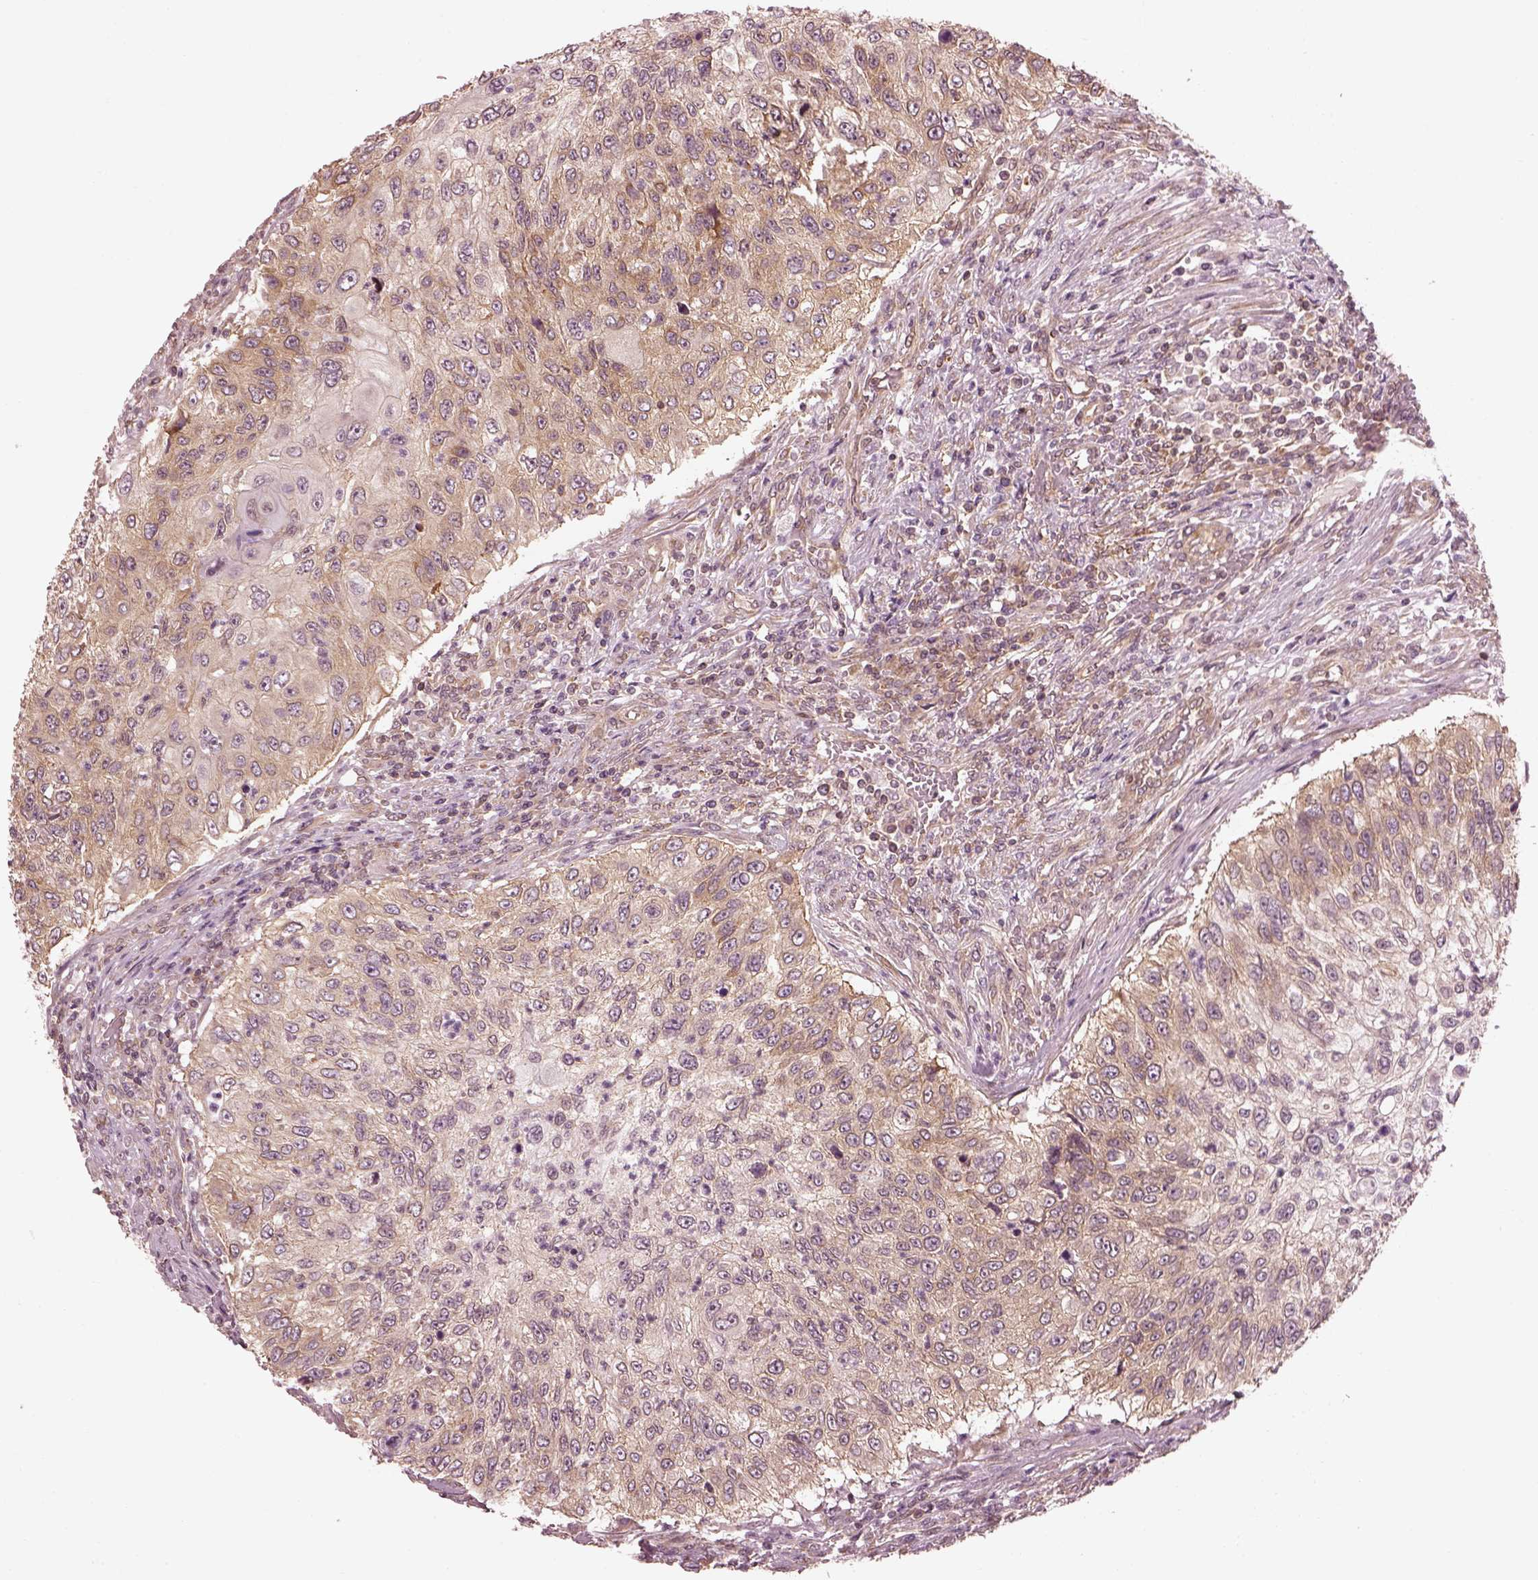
{"staining": {"intensity": "weak", "quantity": "25%-75%", "location": "cytoplasmic/membranous"}, "tissue": "urothelial cancer", "cell_type": "Tumor cells", "image_type": "cancer", "snomed": [{"axis": "morphology", "description": "Urothelial carcinoma, High grade"}, {"axis": "topography", "description": "Urinary bladder"}], "caption": "High-power microscopy captured an immunohistochemistry micrograph of high-grade urothelial carcinoma, revealing weak cytoplasmic/membranous staining in about 25%-75% of tumor cells.", "gene": "LSM14A", "patient": {"sex": "female", "age": 60}}